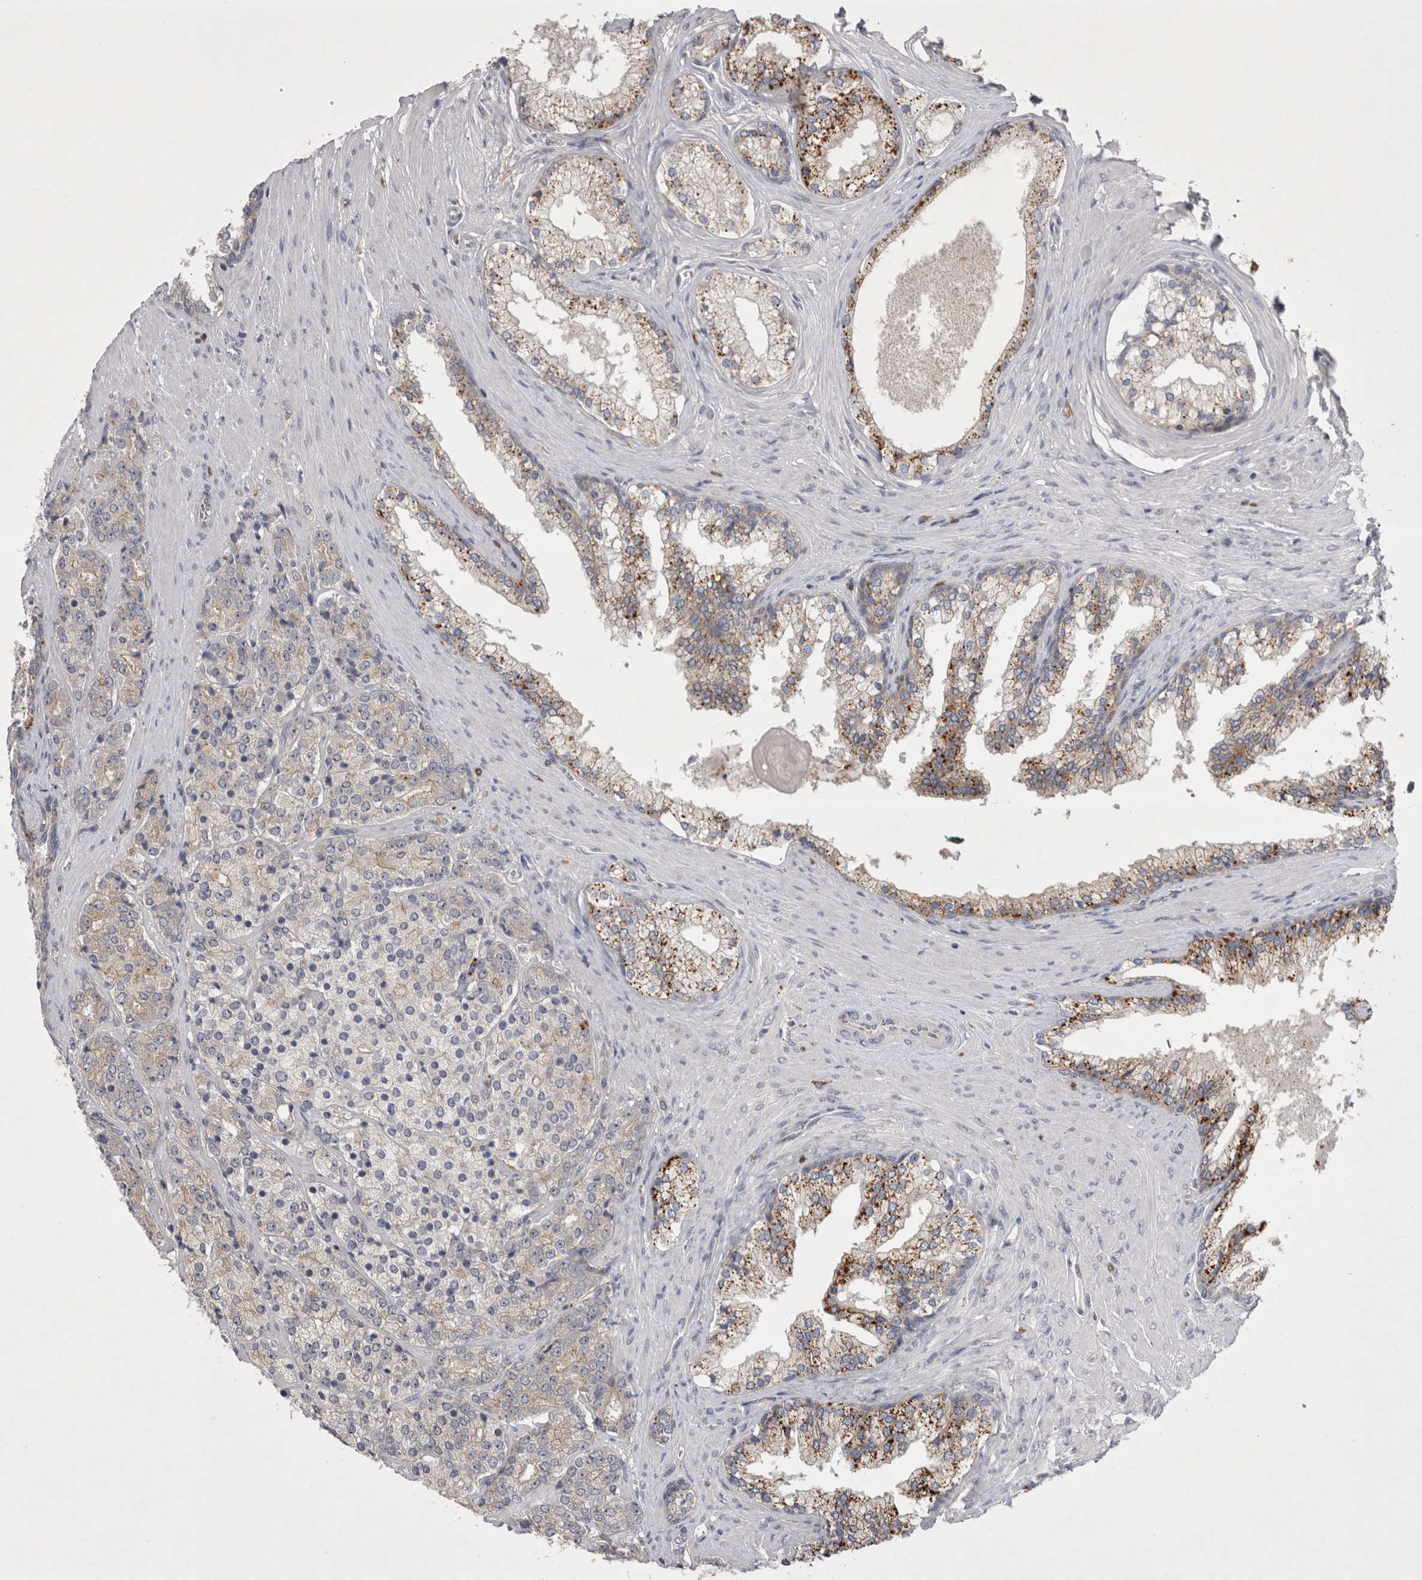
{"staining": {"intensity": "weak", "quantity": "<25%", "location": "cytoplasmic/membranous"}, "tissue": "prostate cancer", "cell_type": "Tumor cells", "image_type": "cancer", "snomed": [{"axis": "morphology", "description": "Adenocarcinoma, High grade"}, {"axis": "topography", "description": "Prostate"}], "caption": "The IHC histopathology image has no significant expression in tumor cells of prostate cancer (high-grade adenocarcinoma) tissue.", "gene": "CTBS", "patient": {"sex": "male", "age": 71}}